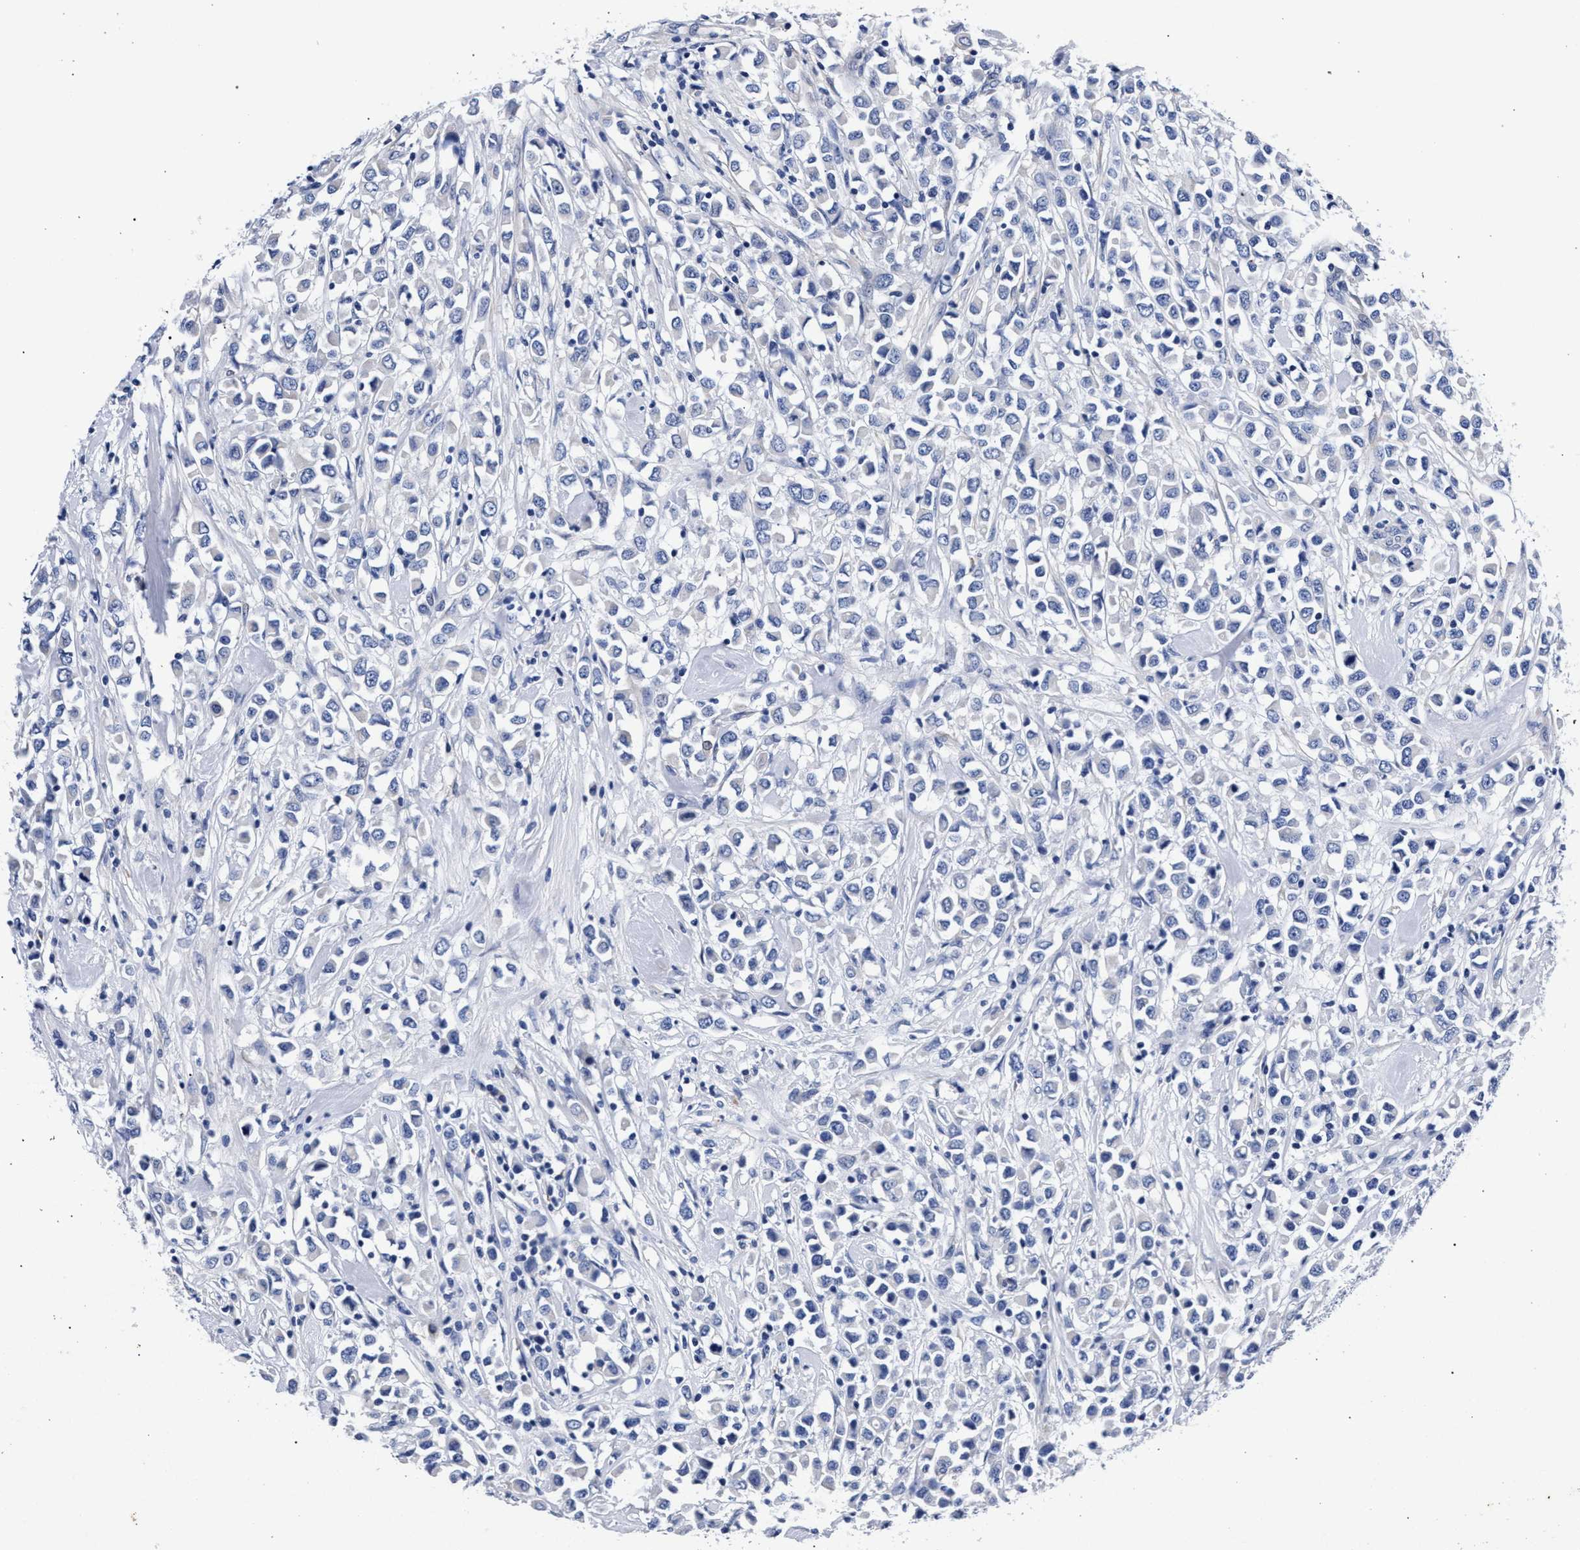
{"staining": {"intensity": "negative", "quantity": "none", "location": "none"}, "tissue": "breast cancer", "cell_type": "Tumor cells", "image_type": "cancer", "snomed": [{"axis": "morphology", "description": "Duct carcinoma"}, {"axis": "topography", "description": "Breast"}], "caption": "A high-resolution histopathology image shows IHC staining of breast cancer (invasive ductal carcinoma), which demonstrates no significant staining in tumor cells. The staining is performed using DAB brown chromogen with nuclei counter-stained in using hematoxylin.", "gene": "AKAP4", "patient": {"sex": "female", "age": 61}}